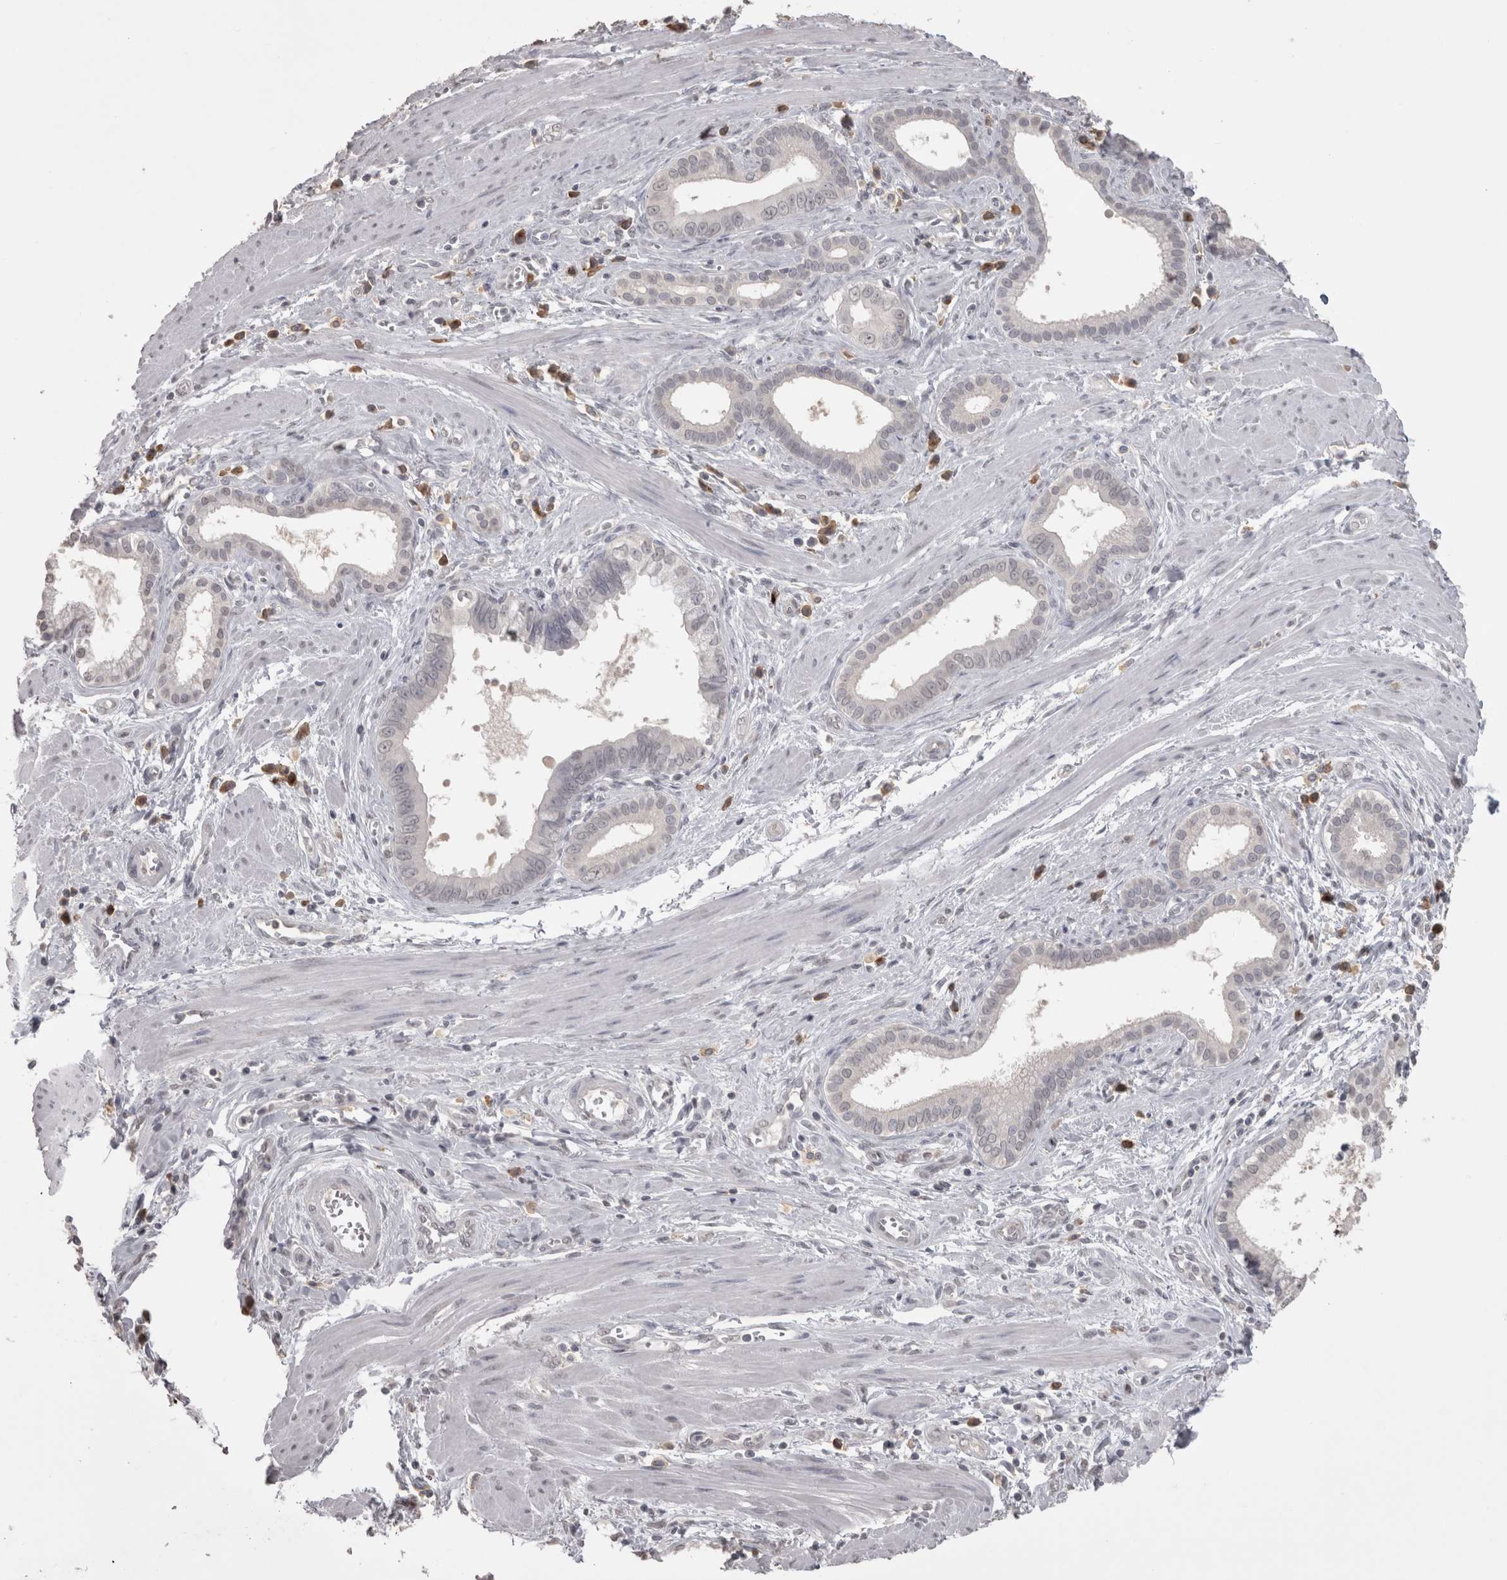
{"staining": {"intensity": "negative", "quantity": "none", "location": "none"}, "tissue": "pancreatic cancer", "cell_type": "Tumor cells", "image_type": "cancer", "snomed": [{"axis": "morphology", "description": "Normal tissue, NOS"}, {"axis": "topography", "description": "Lymph node"}], "caption": "A histopathology image of pancreatic cancer stained for a protein shows no brown staining in tumor cells. (Stains: DAB immunohistochemistry with hematoxylin counter stain, Microscopy: brightfield microscopy at high magnification).", "gene": "LAX1", "patient": {"sex": "male", "age": 50}}